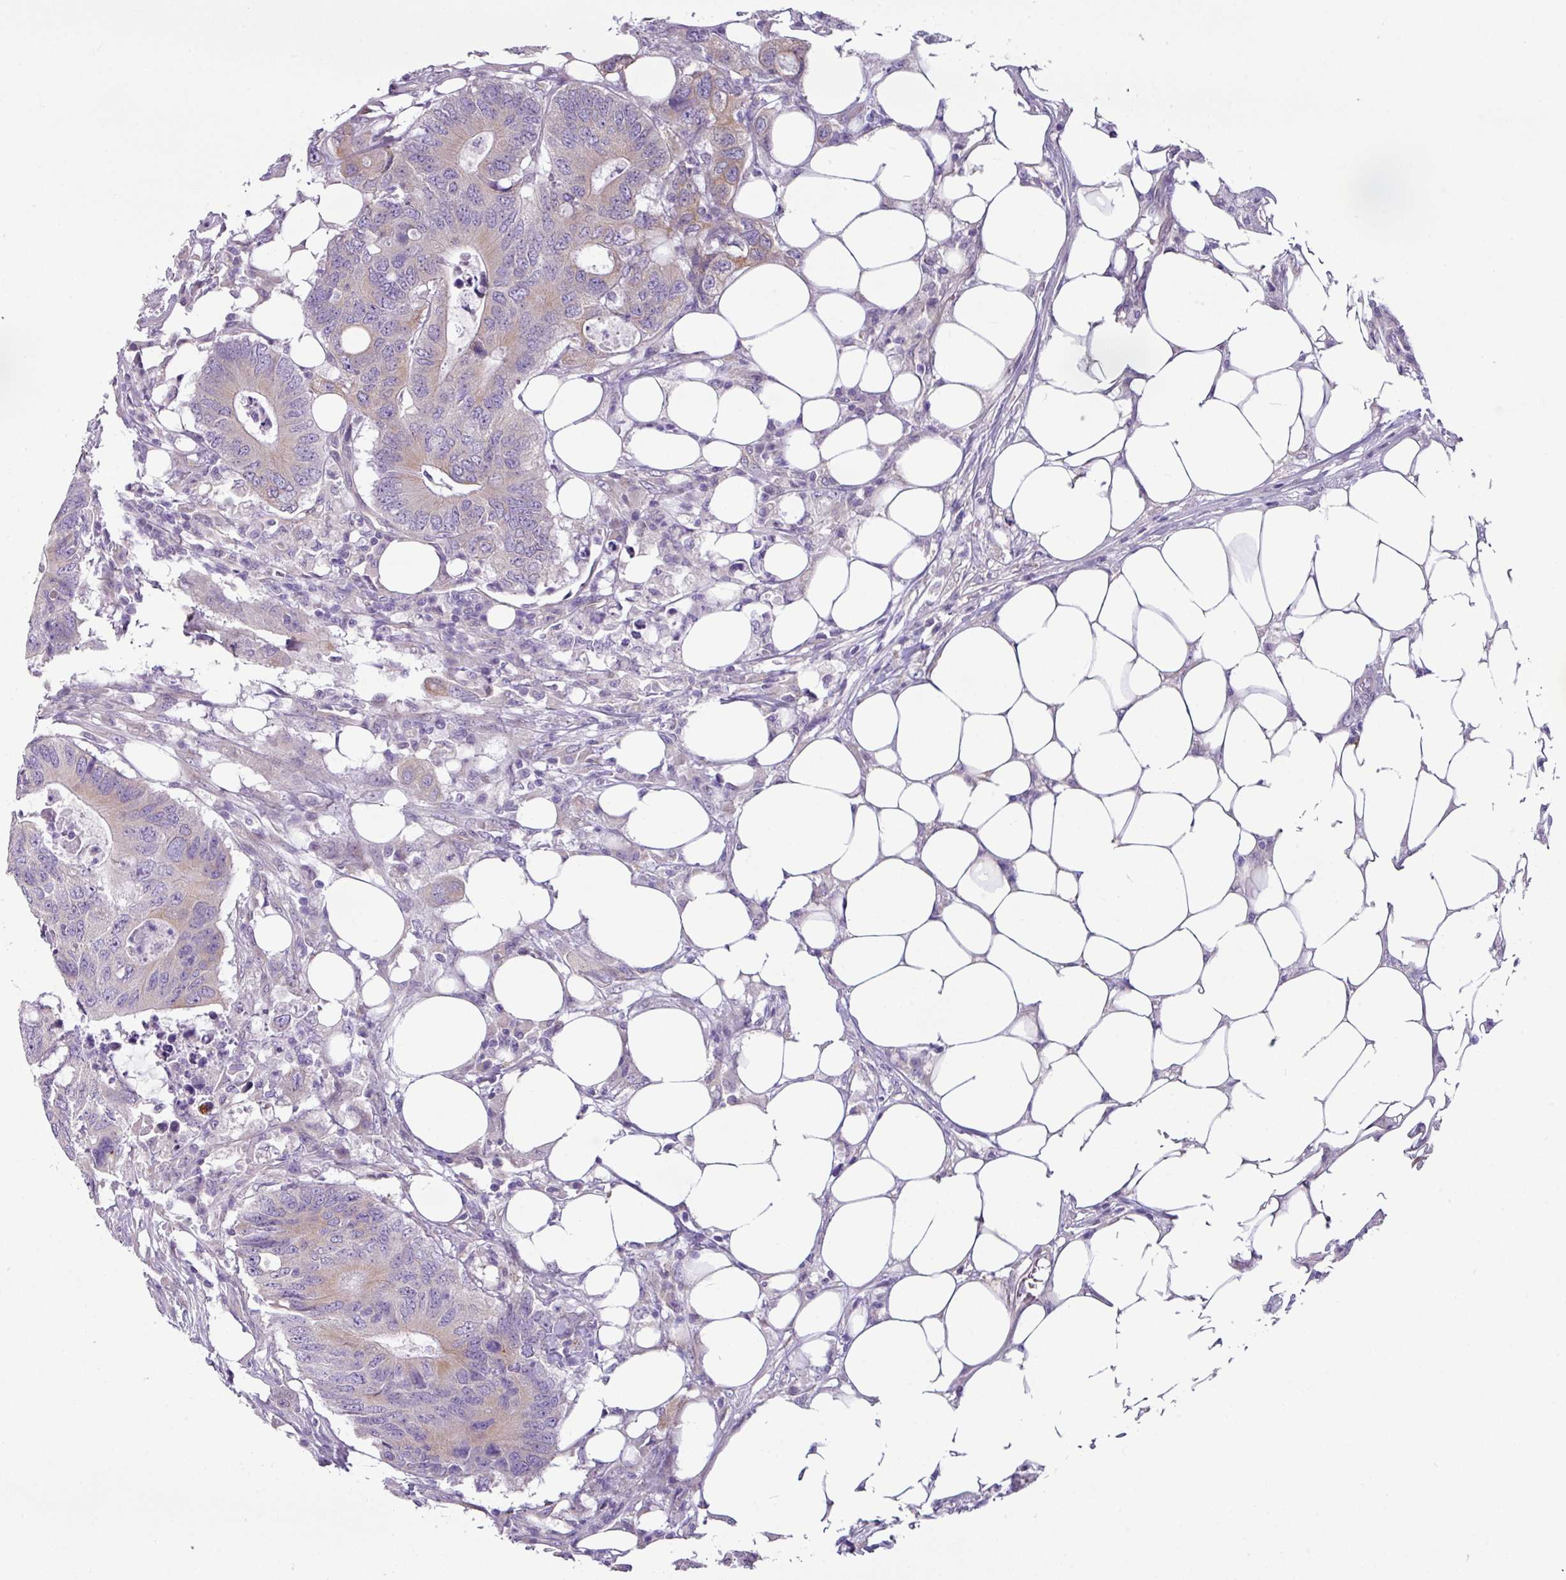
{"staining": {"intensity": "moderate", "quantity": "25%-75%", "location": "cytoplasmic/membranous"}, "tissue": "colorectal cancer", "cell_type": "Tumor cells", "image_type": "cancer", "snomed": [{"axis": "morphology", "description": "Adenocarcinoma, NOS"}, {"axis": "topography", "description": "Colon"}], "caption": "Colorectal cancer (adenocarcinoma) stained with a protein marker displays moderate staining in tumor cells.", "gene": "TOR1AIP2", "patient": {"sex": "male", "age": 71}}